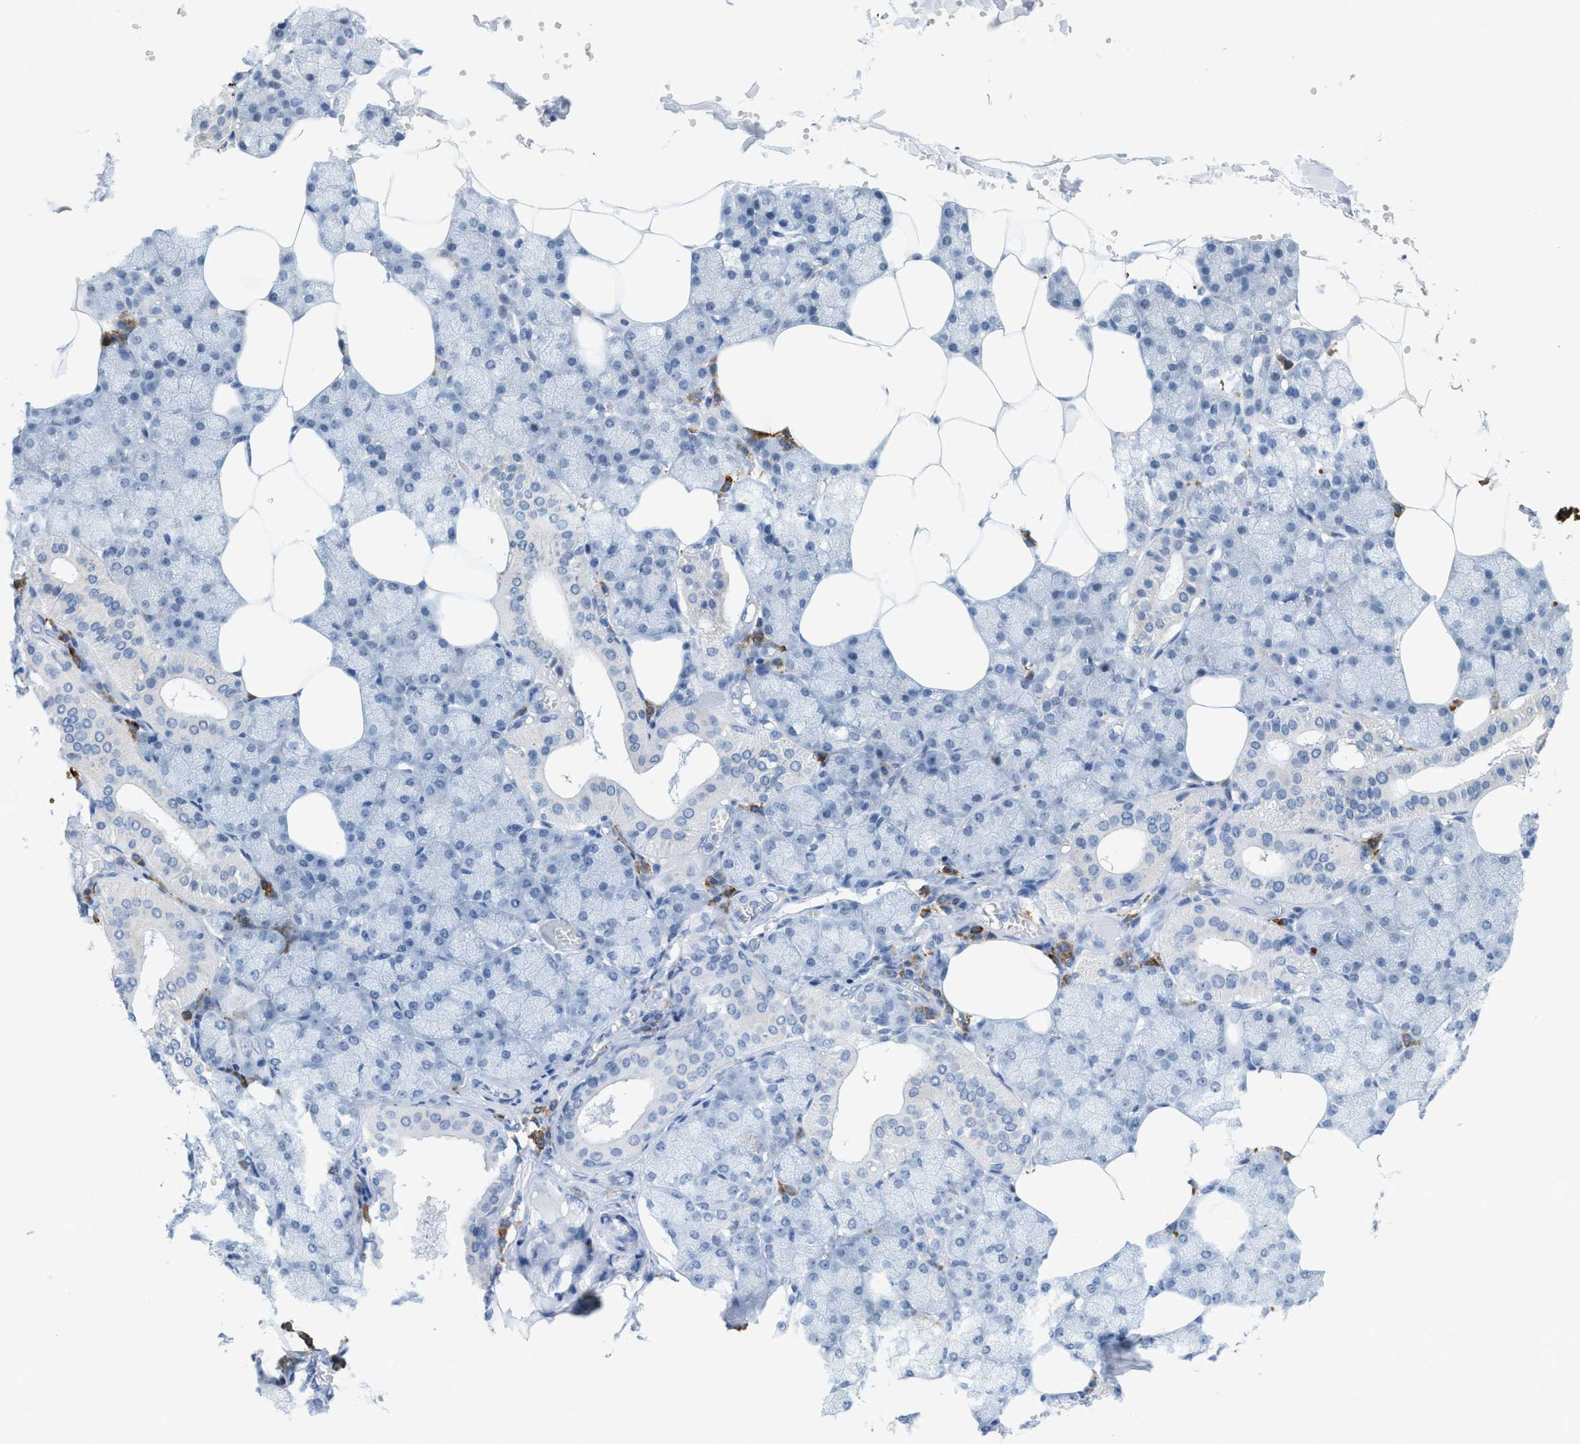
{"staining": {"intensity": "negative", "quantity": "none", "location": "none"}, "tissue": "salivary gland", "cell_type": "Glandular cells", "image_type": "normal", "snomed": [{"axis": "morphology", "description": "Normal tissue, NOS"}, {"axis": "topography", "description": "Salivary gland"}], "caption": "A high-resolution photomicrograph shows immunohistochemistry (IHC) staining of benign salivary gland, which exhibits no significant expression in glandular cells.", "gene": "KIFC3", "patient": {"sex": "male", "age": 62}}